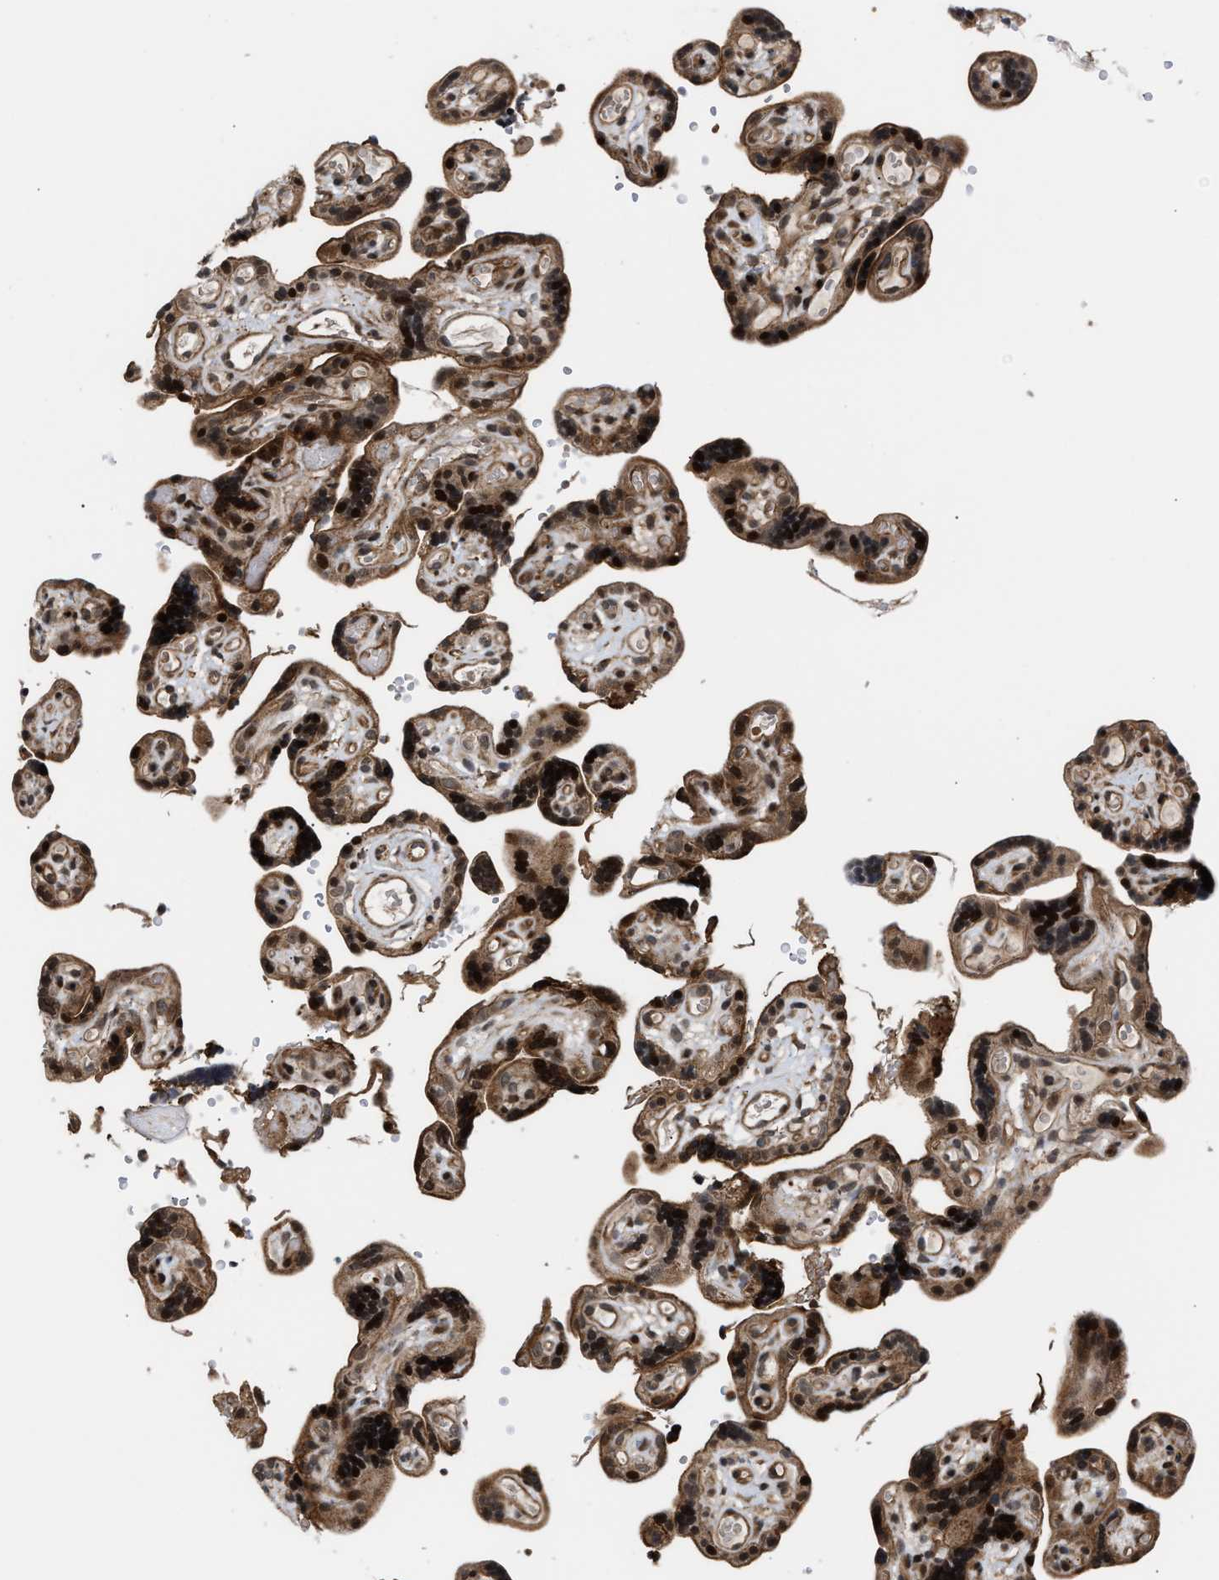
{"staining": {"intensity": "strong", "quantity": ">75%", "location": "cytoplasmic/membranous,nuclear"}, "tissue": "placenta", "cell_type": "Trophoblastic cells", "image_type": "normal", "snomed": [{"axis": "morphology", "description": "Normal tissue, NOS"}, {"axis": "topography", "description": "Placenta"}], "caption": "Protein expression analysis of unremarkable human placenta reveals strong cytoplasmic/membranous,nuclear expression in approximately >75% of trophoblastic cells.", "gene": "STAU2", "patient": {"sex": "female", "age": 30}}